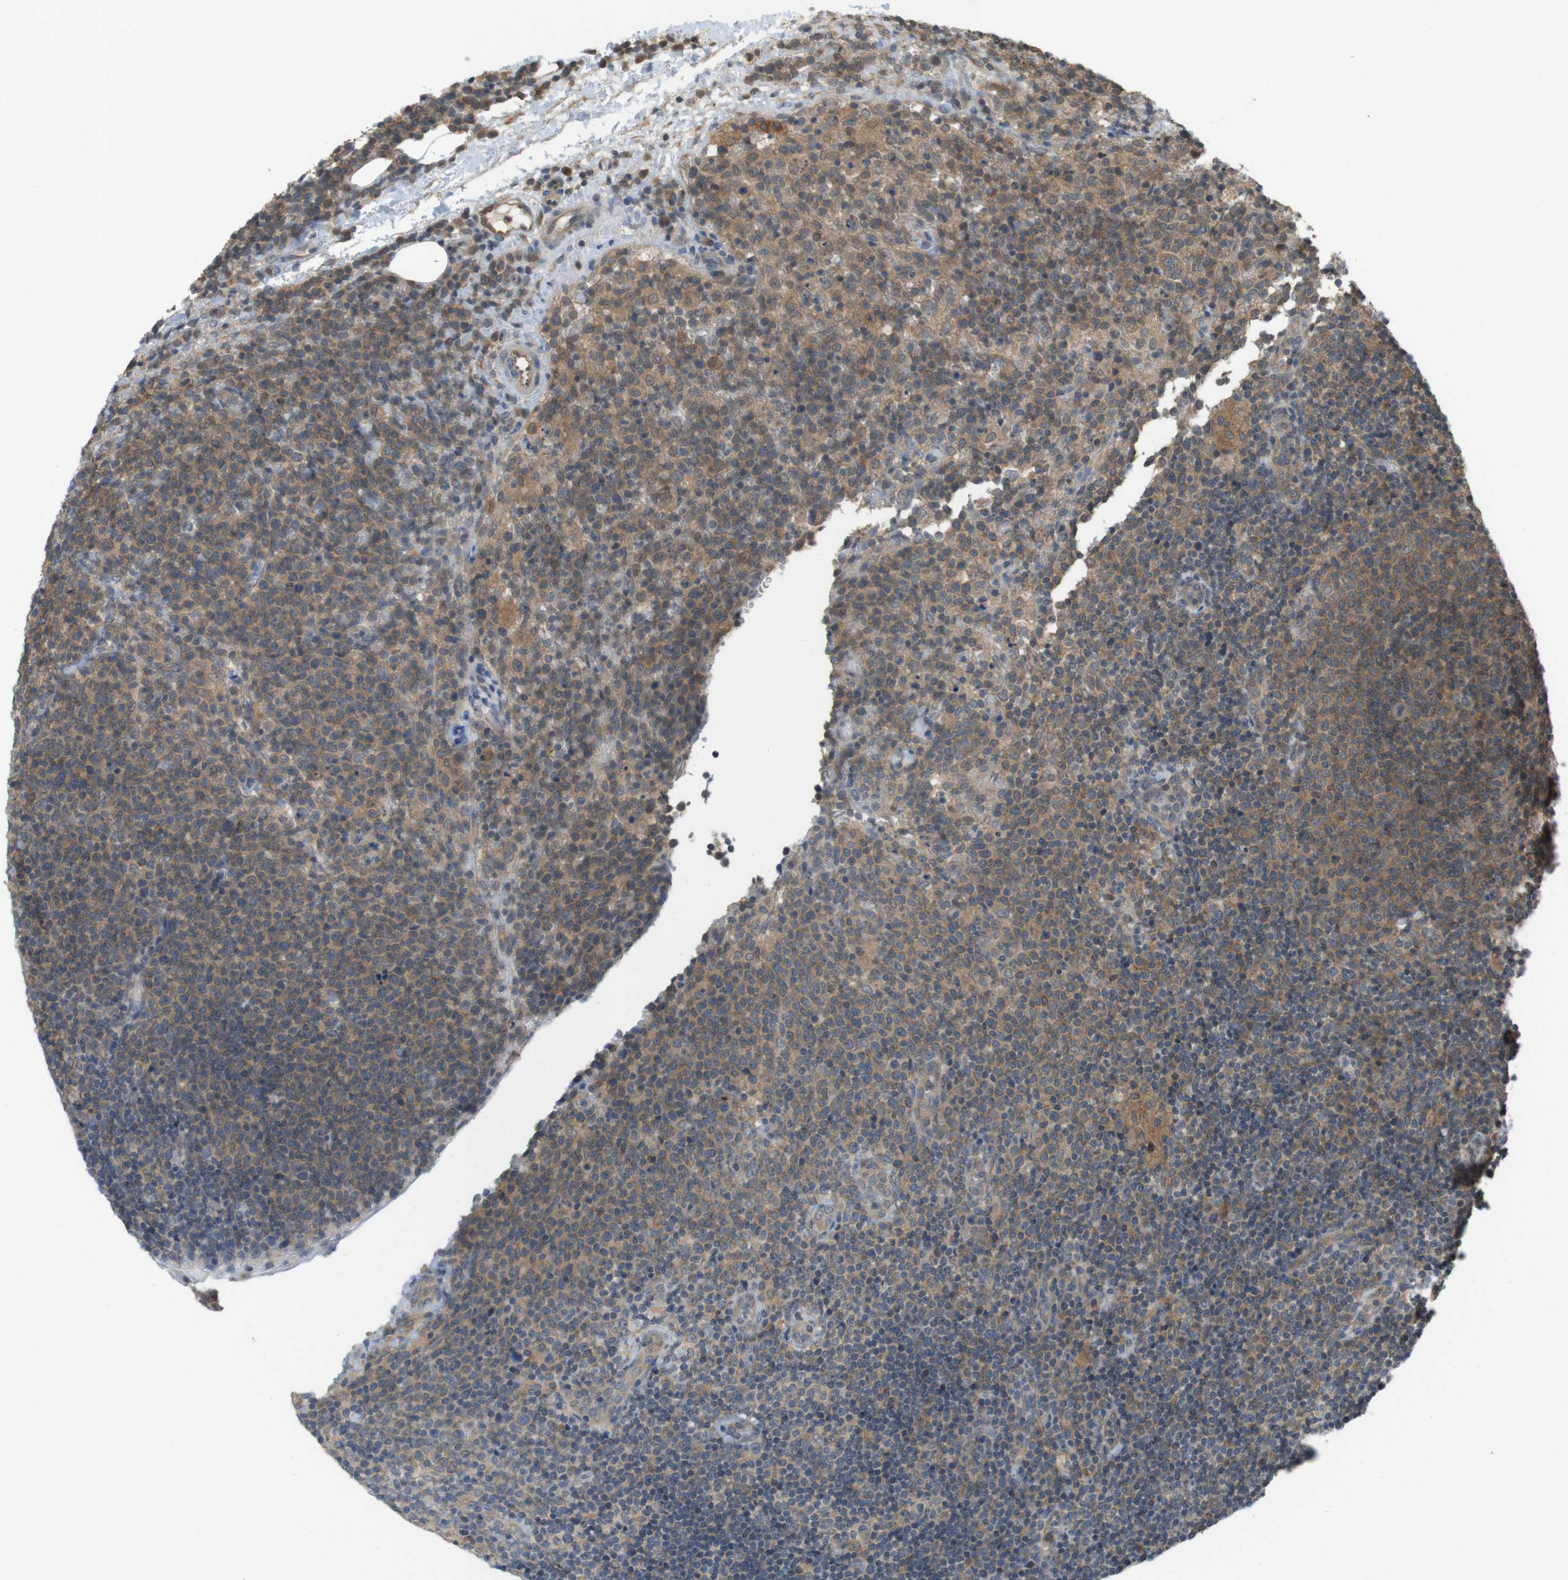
{"staining": {"intensity": "moderate", "quantity": ">75%", "location": "cytoplasmic/membranous"}, "tissue": "lymphoma", "cell_type": "Tumor cells", "image_type": "cancer", "snomed": [{"axis": "morphology", "description": "Malignant lymphoma, non-Hodgkin's type, High grade"}, {"axis": "topography", "description": "Lymph node"}], "caption": "IHC of lymphoma demonstrates medium levels of moderate cytoplasmic/membranous expression in approximately >75% of tumor cells. (brown staining indicates protein expression, while blue staining denotes nuclei).", "gene": "RNF130", "patient": {"sex": "male", "age": 61}}